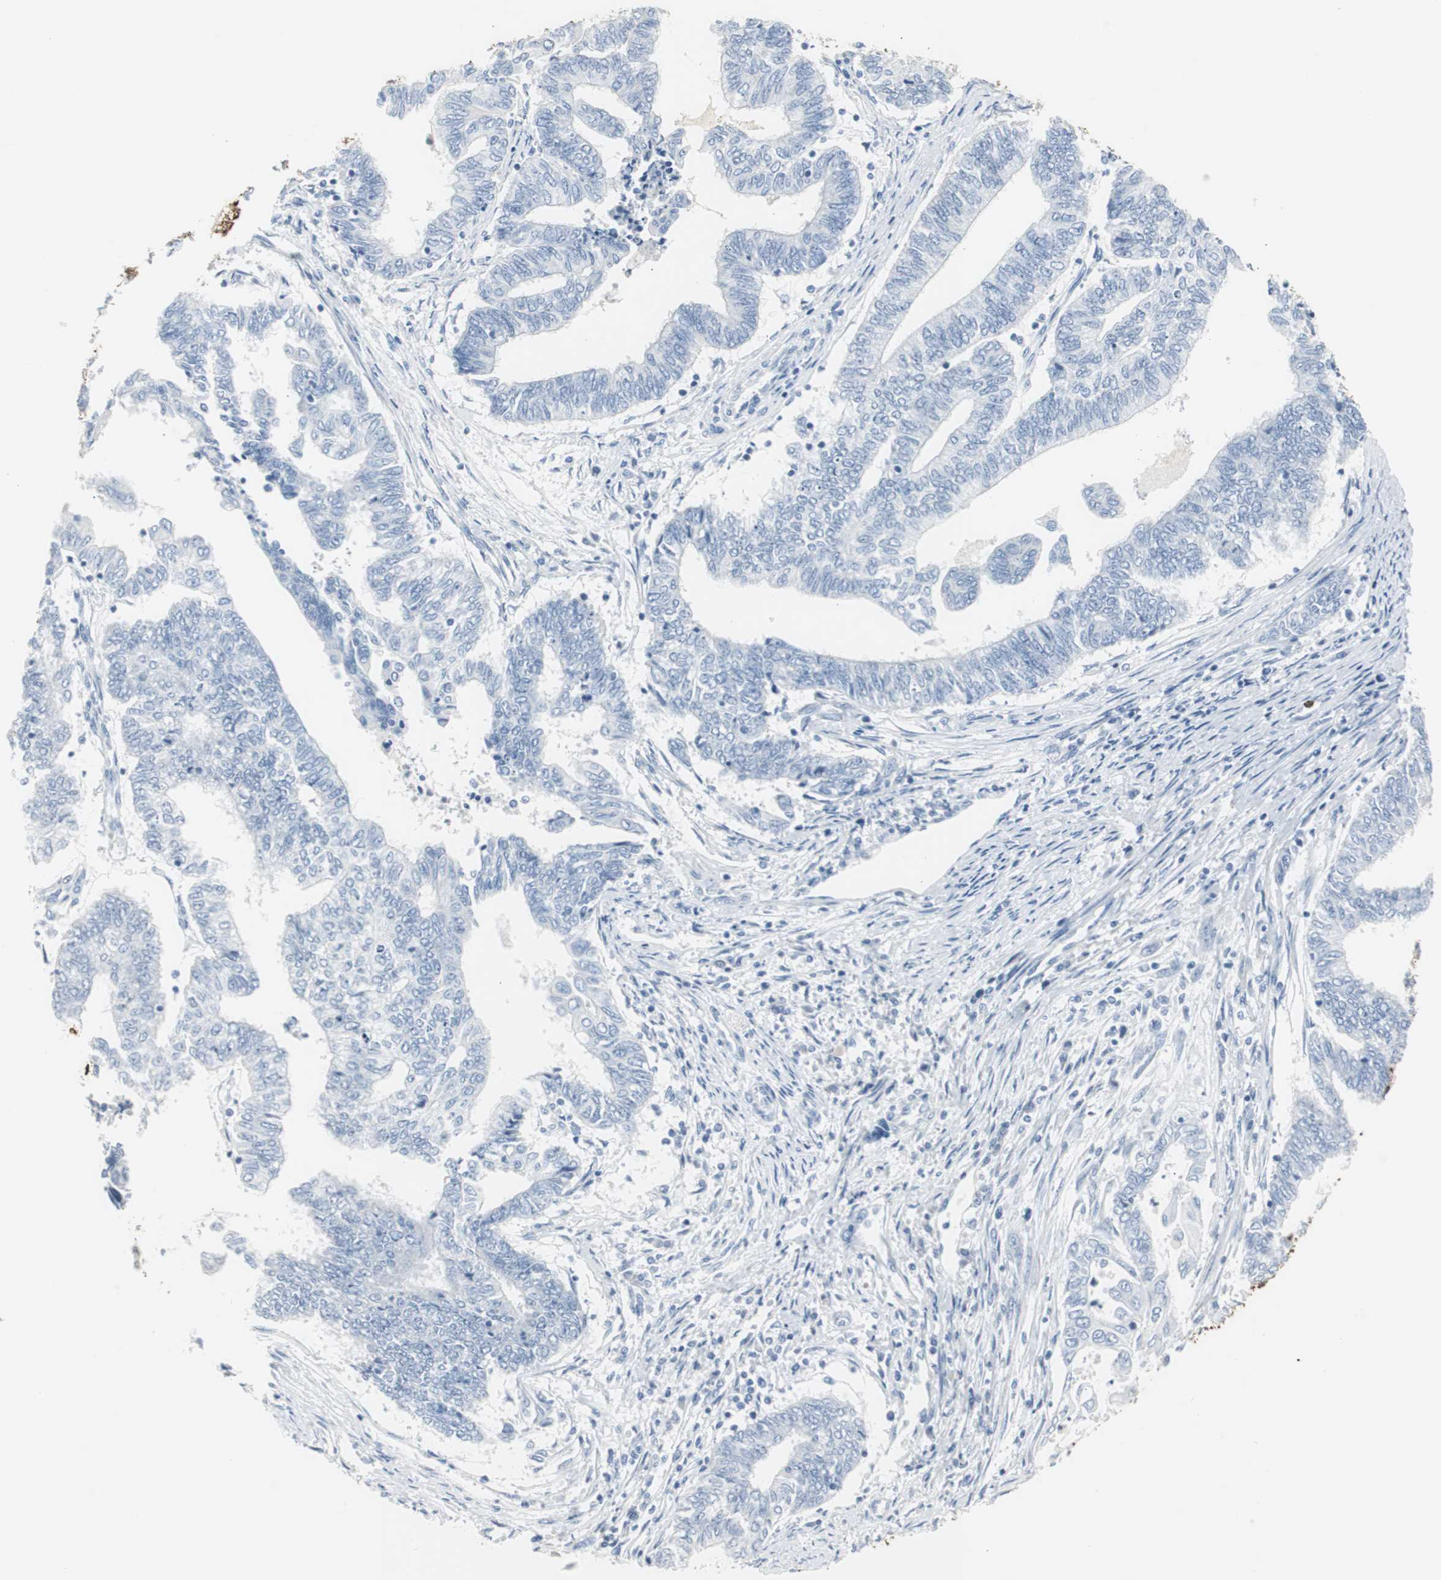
{"staining": {"intensity": "negative", "quantity": "none", "location": "none"}, "tissue": "endometrial cancer", "cell_type": "Tumor cells", "image_type": "cancer", "snomed": [{"axis": "morphology", "description": "Adenocarcinoma, NOS"}, {"axis": "topography", "description": "Uterus"}, {"axis": "topography", "description": "Endometrium"}], "caption": "Tumor cells are negative for brown protein staining in adenocarcinoma (endometrial).", "gene": "S100A7", "patient": {"sex": "female", "age": 70}}